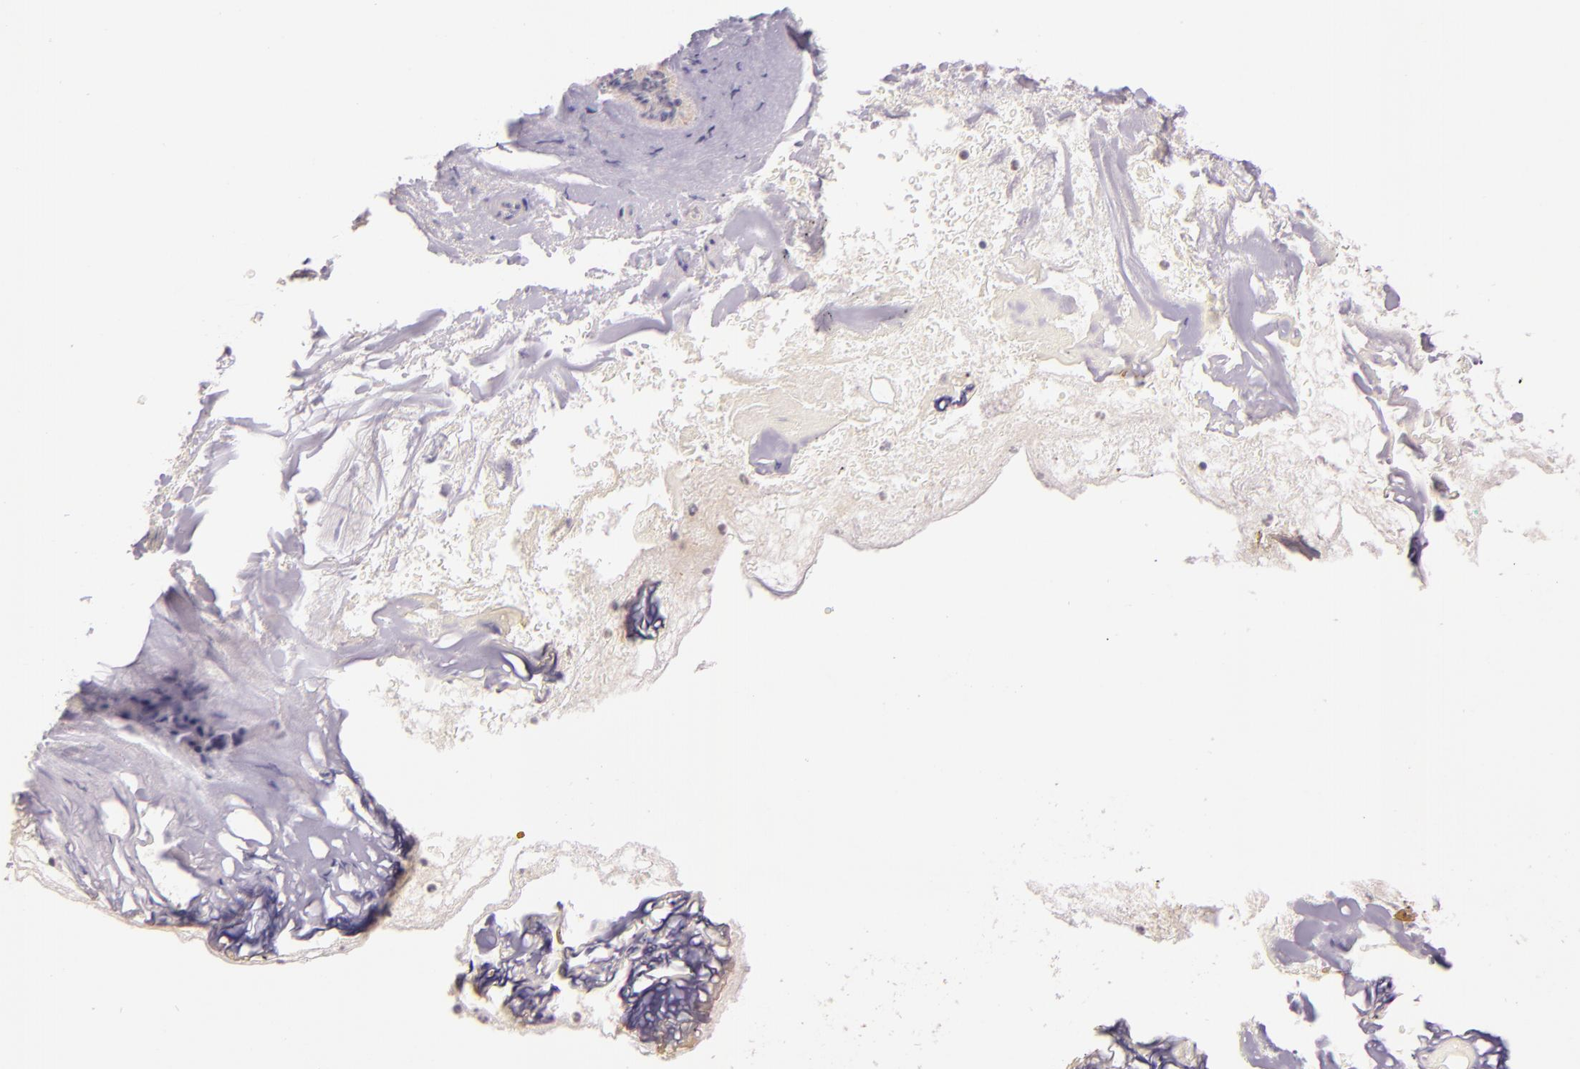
{"staining": {"intensity": "weak", "quantity": "<25%", "location": "cytoplasmic/membranous"}, "tissue": "skin", "cell_type": "Epidermal cells", "image_type": "normal", "snomed": [{"axis": "morphology", "description": "Normal tissue, NOS"}, {"axis": "morphology", "description": "Hemorrhoids"}, {"axis": "morphology", "description": "Inflammation, NOS"}, {"axis": "topography", "description": "Anal"}], "caption": "The histopathology image shows no significant staining in epidermal cells of skin.", "gene": "ARMH4", "patient": {"sex": "male", "age": 60}}